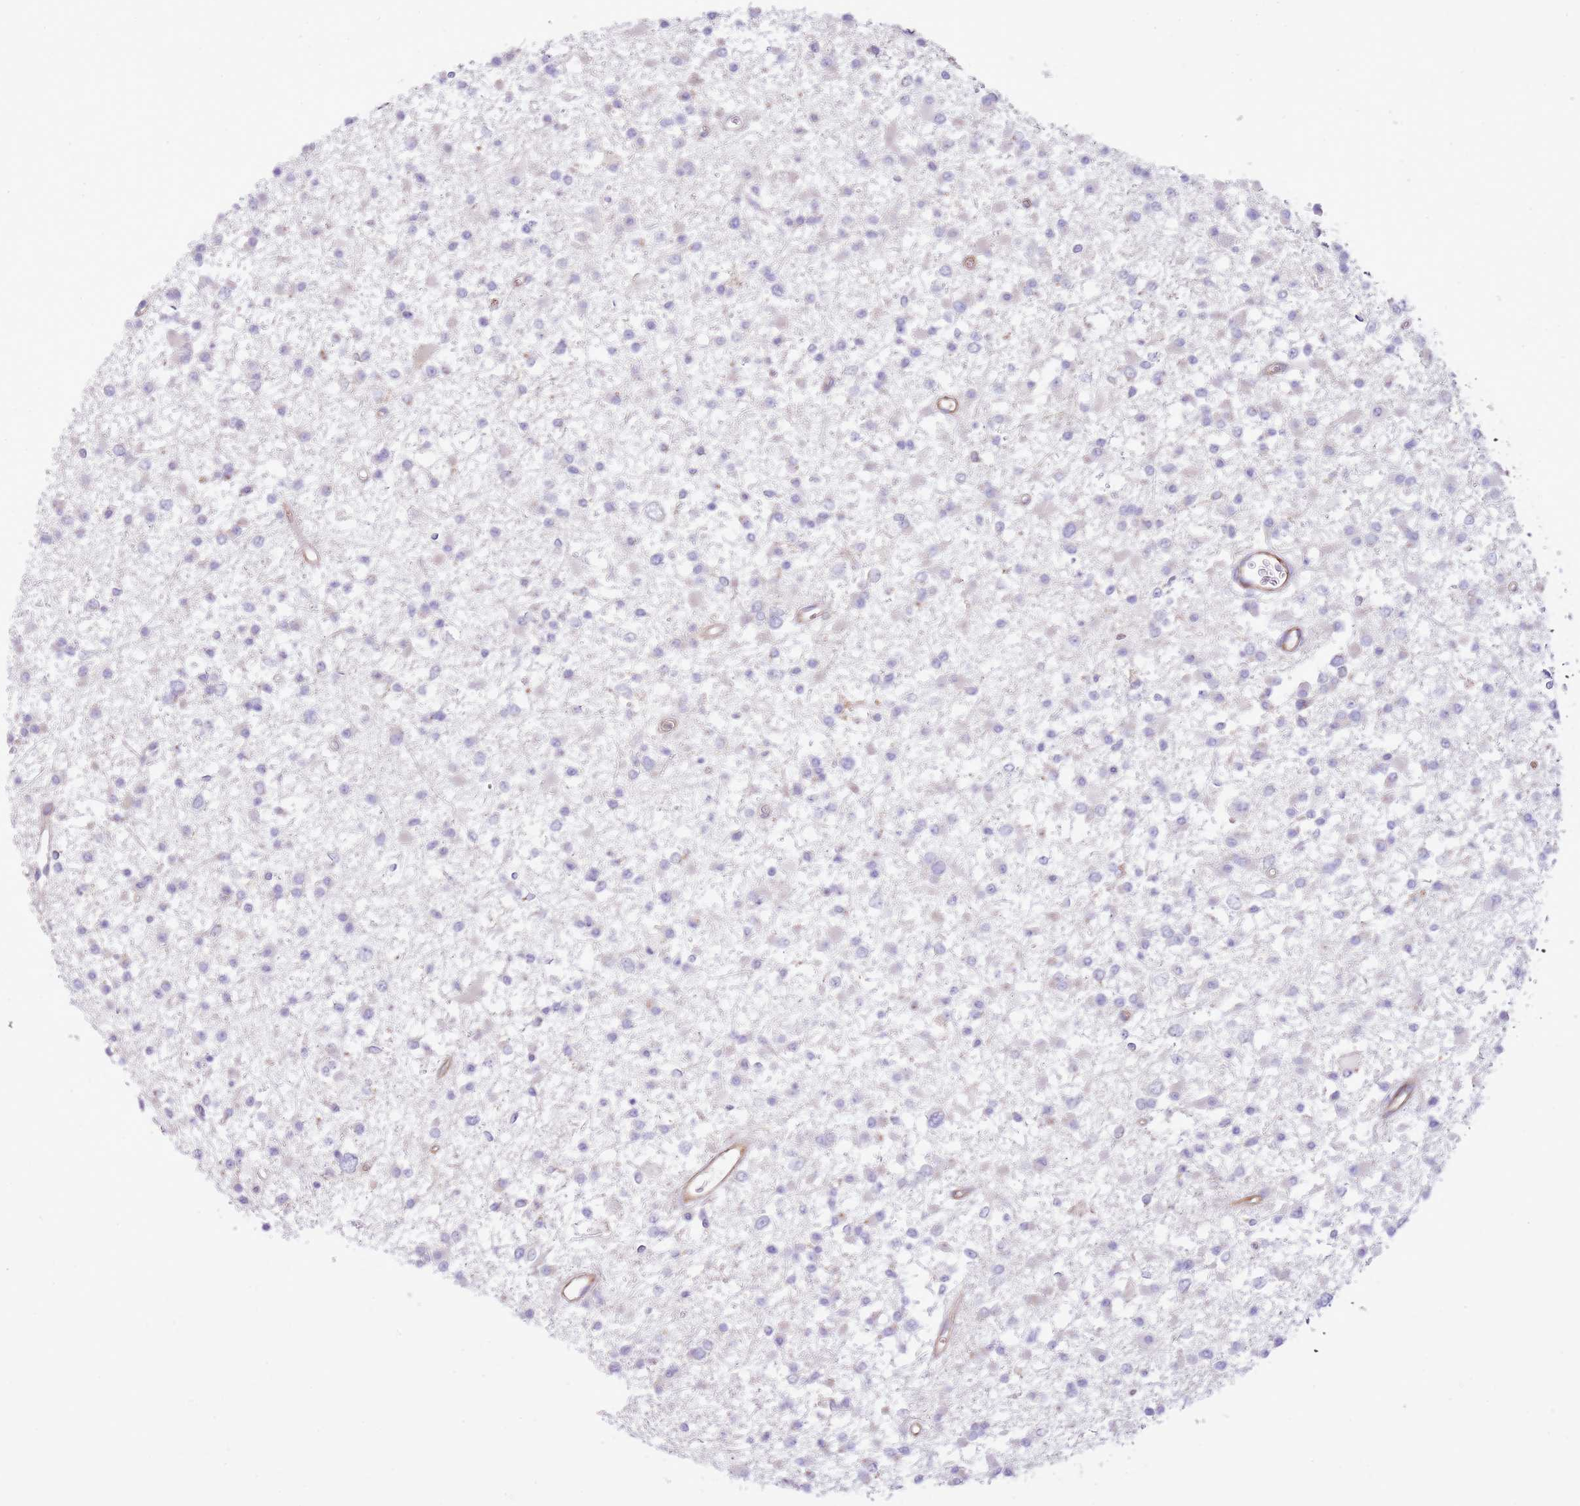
{"staining": {"intensity": "negative", "quantity": "none", "location": "none"}, "tissue": "glioma", "cell_type": "Tumor cells", "image_type": "cancer", "snomed": [{"axis": "morphology", "description": "Glioma, malignant, Low grade"}, {"axis": "topography", "description": "Brain"}], "caption": "Immunohistochemistry (IHC) micrograph of human low-grade glioma (malignant) stained for a protein (brown), which shows no expression in tumor cells.", "gene": "OAZ2", "patient": {"sex": "female", "age": 22}}